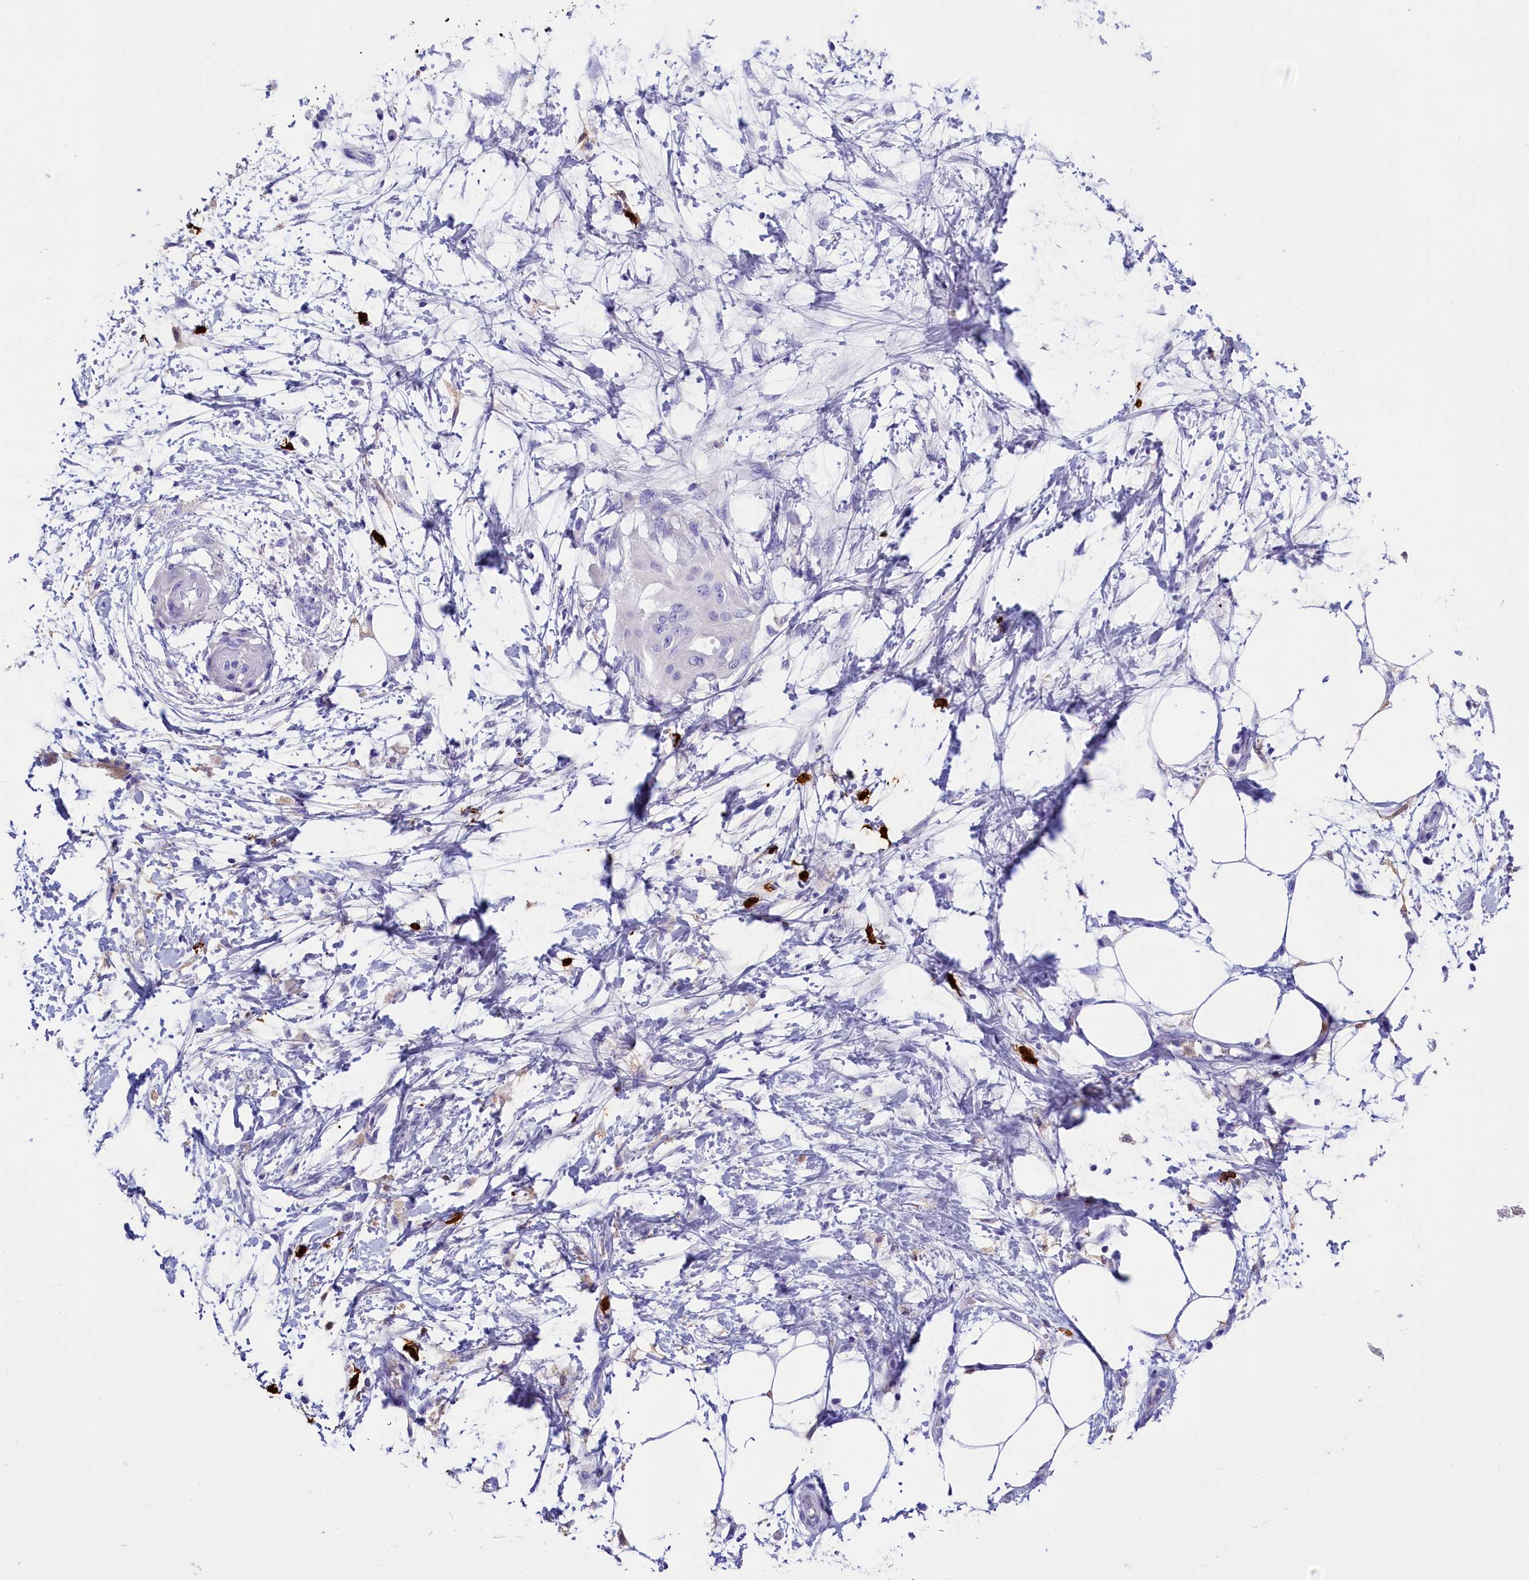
{"staining": {"intensity": "negative", "quantity": "none", "location": "none"}, "tissue": "pancreatic cancer", "cell_type": "Tumor cells", "image_type": "cancer", "snomed": [{"axis": "morphology", "description": "Adenocarcinoma, NOS"}, {"axis": "topography", "description": "Pancreas"}], "caption": "Protein analysis of adenocarcinoma (pancreatic) demonstrates no significant staining in tumor cells. (Immunohistochemistry, brightfield microscopy, high magnification).", "gene": "CLC", "patient": {"sex": "male", "age": 68}}